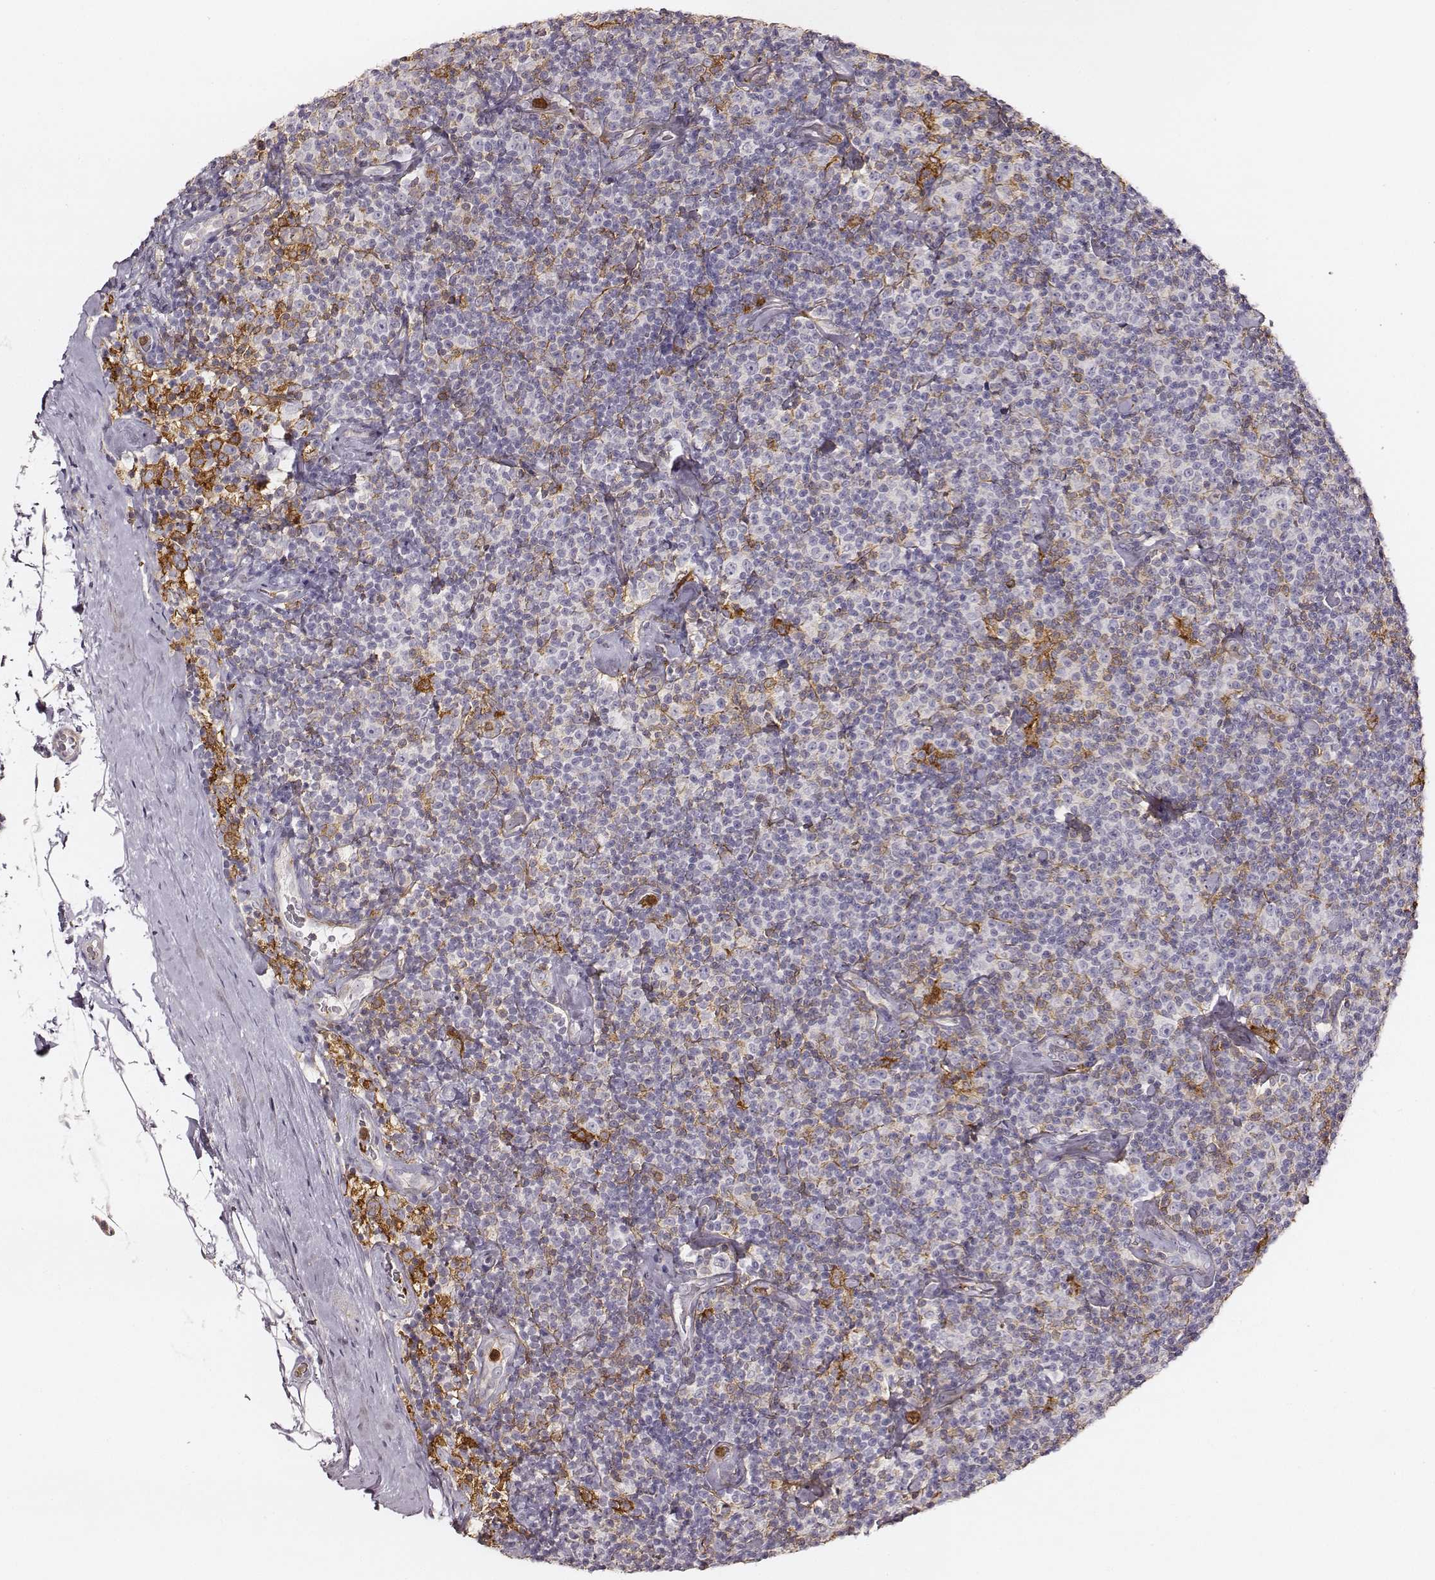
{"staining": {"intensity": "negative", "quantity": "none", "location": "none"}, "tissue": "lymphoma", "cell_type": "Tumor cells", "image_type": "cancer", "snomed": [{"axis": "morphology", "description": "Malignant lymphoma, non-Hodgkin's type, Low grade"}, {"axis": "topography", "description": "Lymph node"}], "caption": "Tumor cells show no significant expression in malignant lymphoma, non-Hodgkin's type (low-grade). The staining was performed using DAB (3,3'-diaminobenzidine) to visualize the protein expression in brown, while the nuclei were stained in blue with hematoxylin (Magnification: 20x).", "gene": "ZYX", "patient": {"sex": "male", "age": 81}}